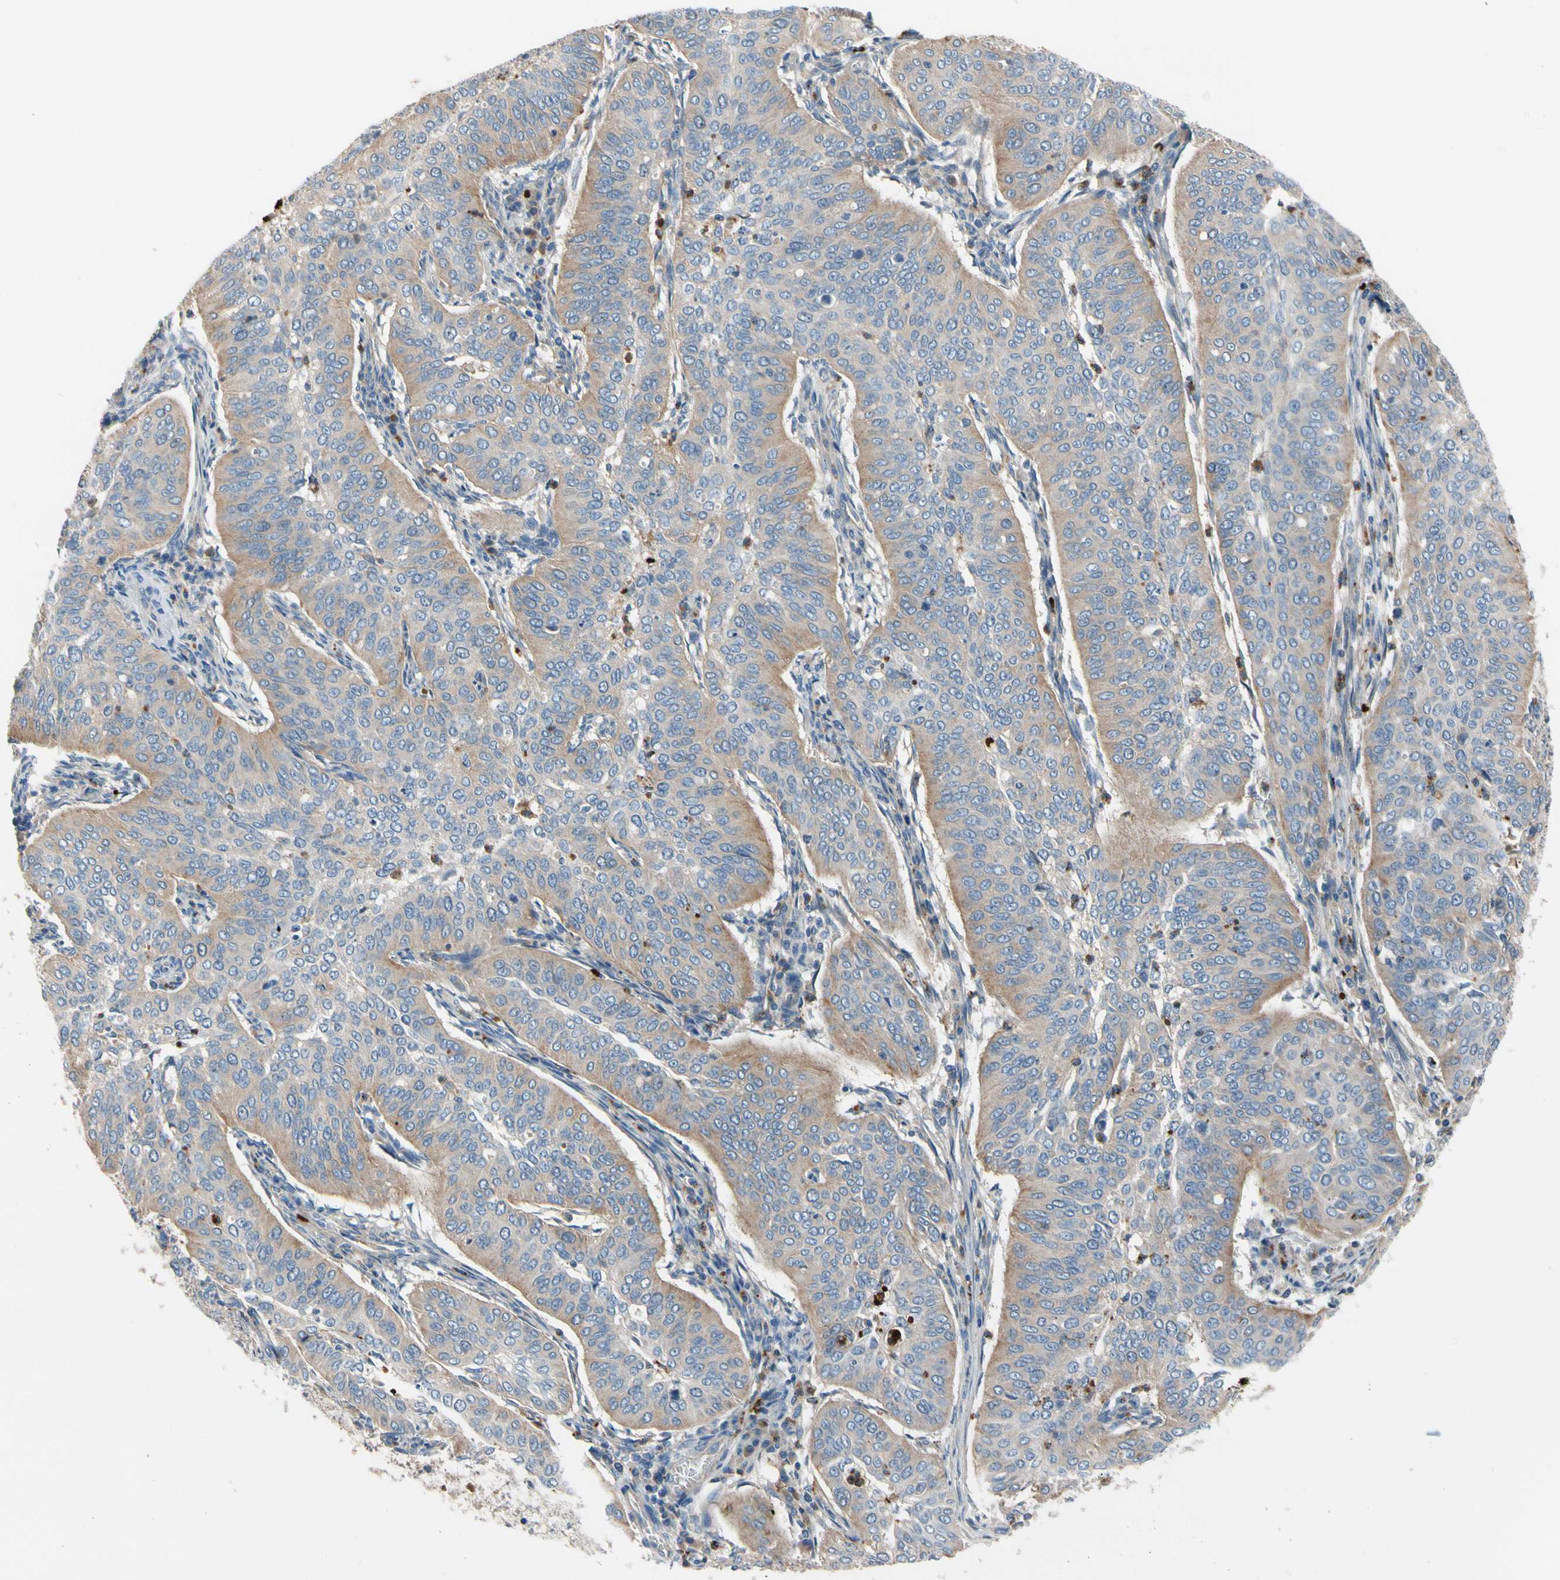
{"staining": {"intensity": "weak", "quantity": ">75%", "location": "cytoplasmic/membranous"}, "tissue": "cervical cancer", "cell_type": "Tumor cells", "image_type": "cancer", "snomed": [{"axis": "morphology", "description": "Normal tissue, NOS"}, {"axis": "morphology", "description": "Squamous cell carcinoma, NOS"}, {"axis": "topography", "description": "Cervix"}], "caption": "DAB immunohistochemical staining of human cervical squamous cell carcinoma displays weak cytoplasmic/membranous protein staining in approximately >75% of tumor cells.", "gene": "HJURP", "patient": {"sex": "female", "age": 39}}